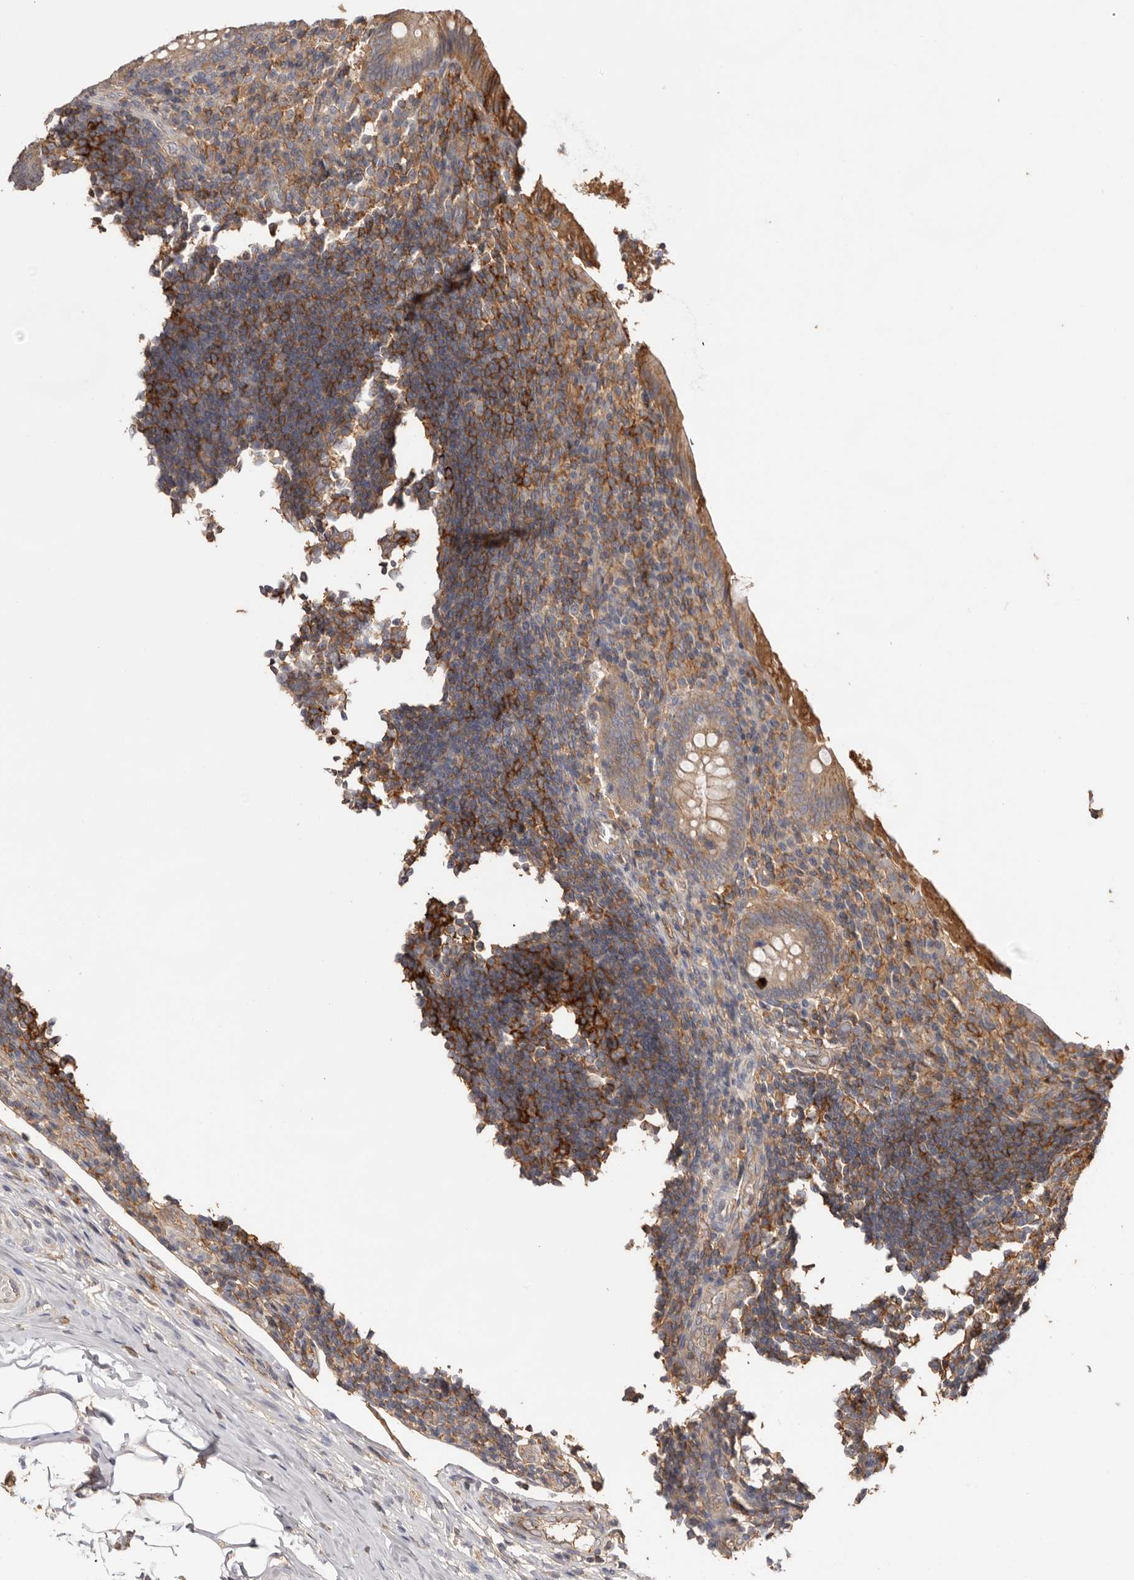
{"staining": {"intensity": "moderate", "quantity": "<25%", "location": "cytoplasmic/membranous"}, "tissue": "appendix", "cell_type": "Glandular cells", "image_type": "normal", "snomed": [{"axis": "morphology", "description": "Normal tissue, NOS"}, {"axis": "topography", "description": "Appendix"}], "caption": "High-power microscopy captured an IHC histopathology image of benign appendix, revealing moderate cytoplasmic/membranous positivity in about <25% of glandular cells. The protein of interest is stained brown, and the nuclei are stained in blue (DAB IHC with brightfield microscopy, high magnification).", "gene": "MMACHC", "patient": {"sex": "female", "age": 17}}